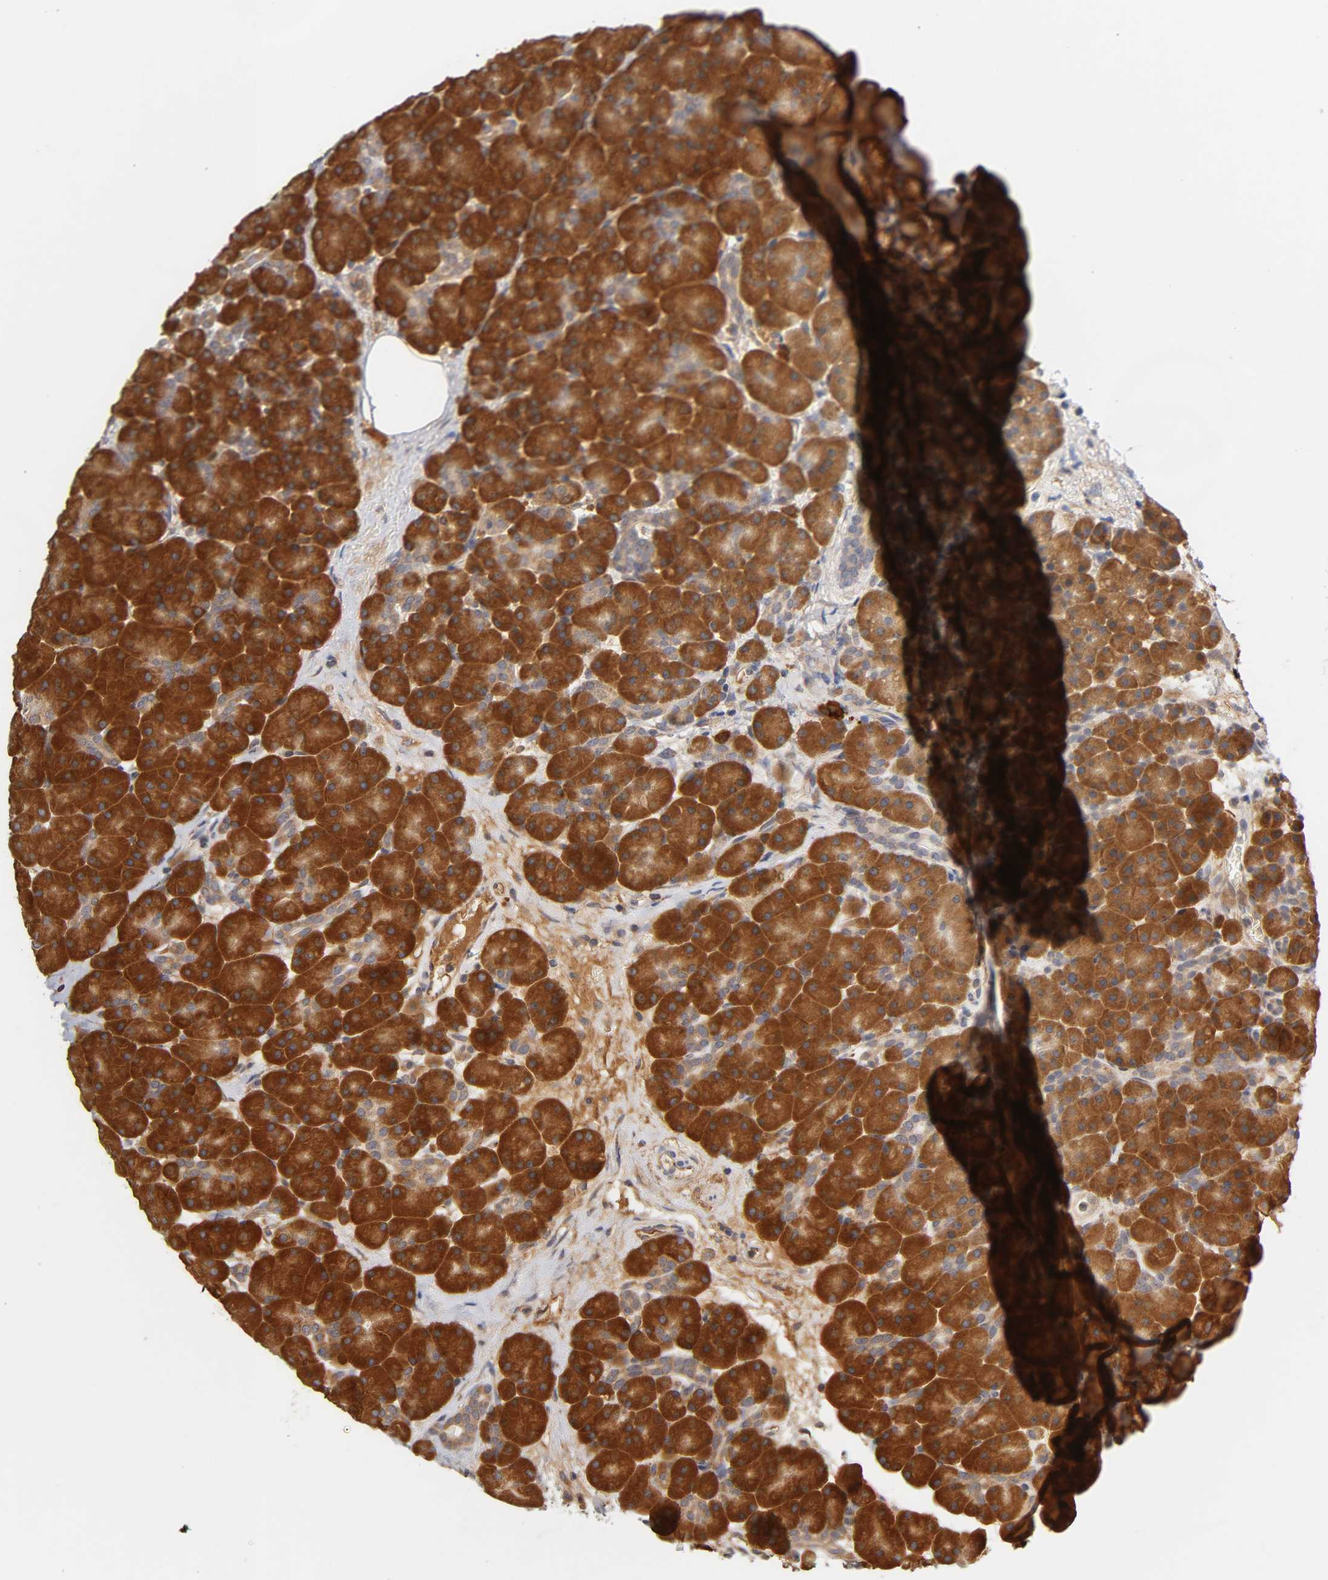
{"staining": {"intensity": "strong", "quantity": ">75%", "location": "cytoplasmic/membranous"}, "tissue": "pancreas", "cell_type": "Exocrine glandular cells", "image_type": "normal", "snomed": [{"axis": "morphology", "description": "Normal tissue, NOS"}, {"axis": "topography", "description": "Pancreas"}], "caption": "Immunohistochemistry of benign human pancreas reveals high levels of strong cytoplasmic/membranous staining in approximately >75% of exocrine glandular cells. (DAB (3,3'-diaminobenzidine) IHC, brown staining for protein, blue staining for nuclei).", "gene": "RPS29", "patient": {"sex": "male", "age": 66}}